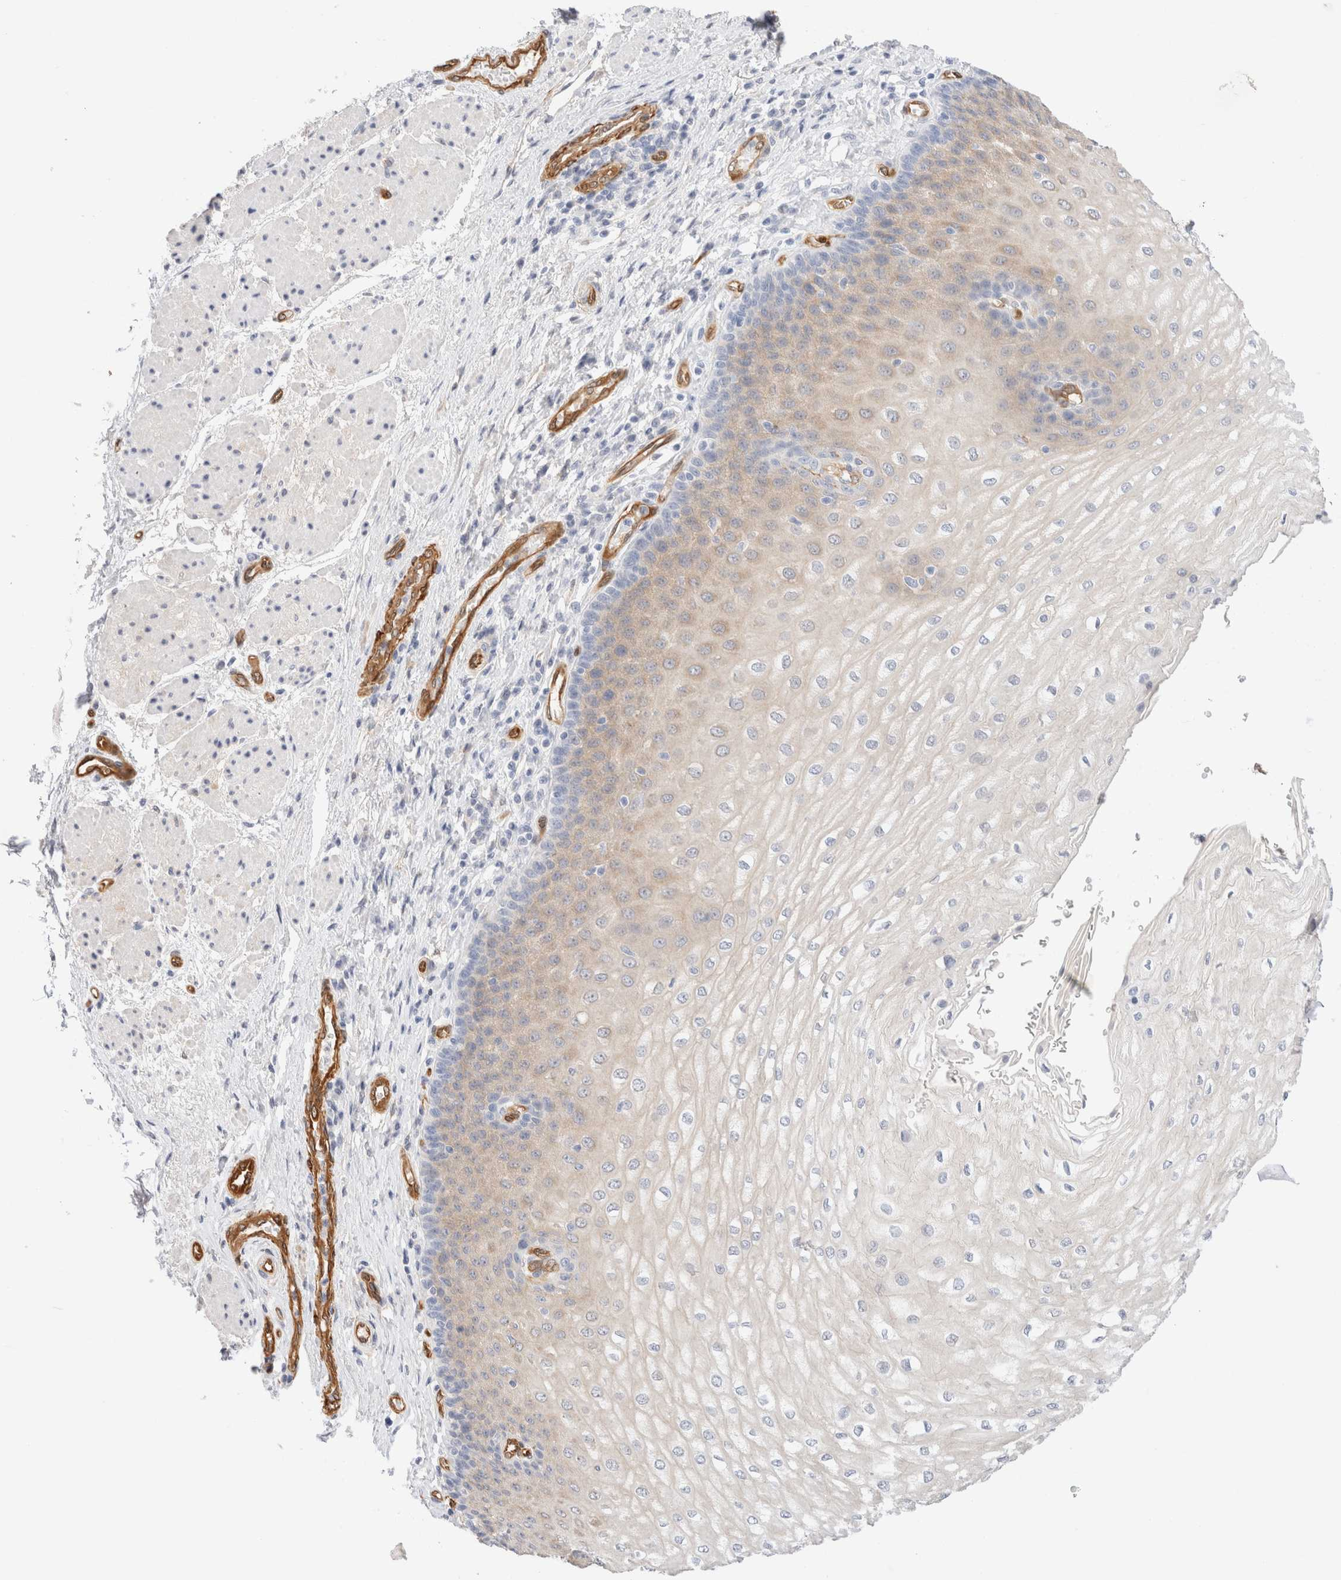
{"staining": {"intensity": "weak", "quantity": "25%-75%", "location": "cytoplasmic/membranous"}, "tissue": "esophagus", "cell_type": "Squamous epithelial cells", "image_type": "normal", "snomed": [{"axis": "morphology", "description": "Normal tissue, NOS"}, {"axis": "topography", "description": "Esophagus"}], "caption": "IHC image of benign esophagus stained for a protein (brown), which demonstrates low levels of weak cytoplasmic/membranous staining in about 25%-75% of squamous epithelial cells.", "gene": "LMCD1", "patient": {"sex": "male", "age": 54}}